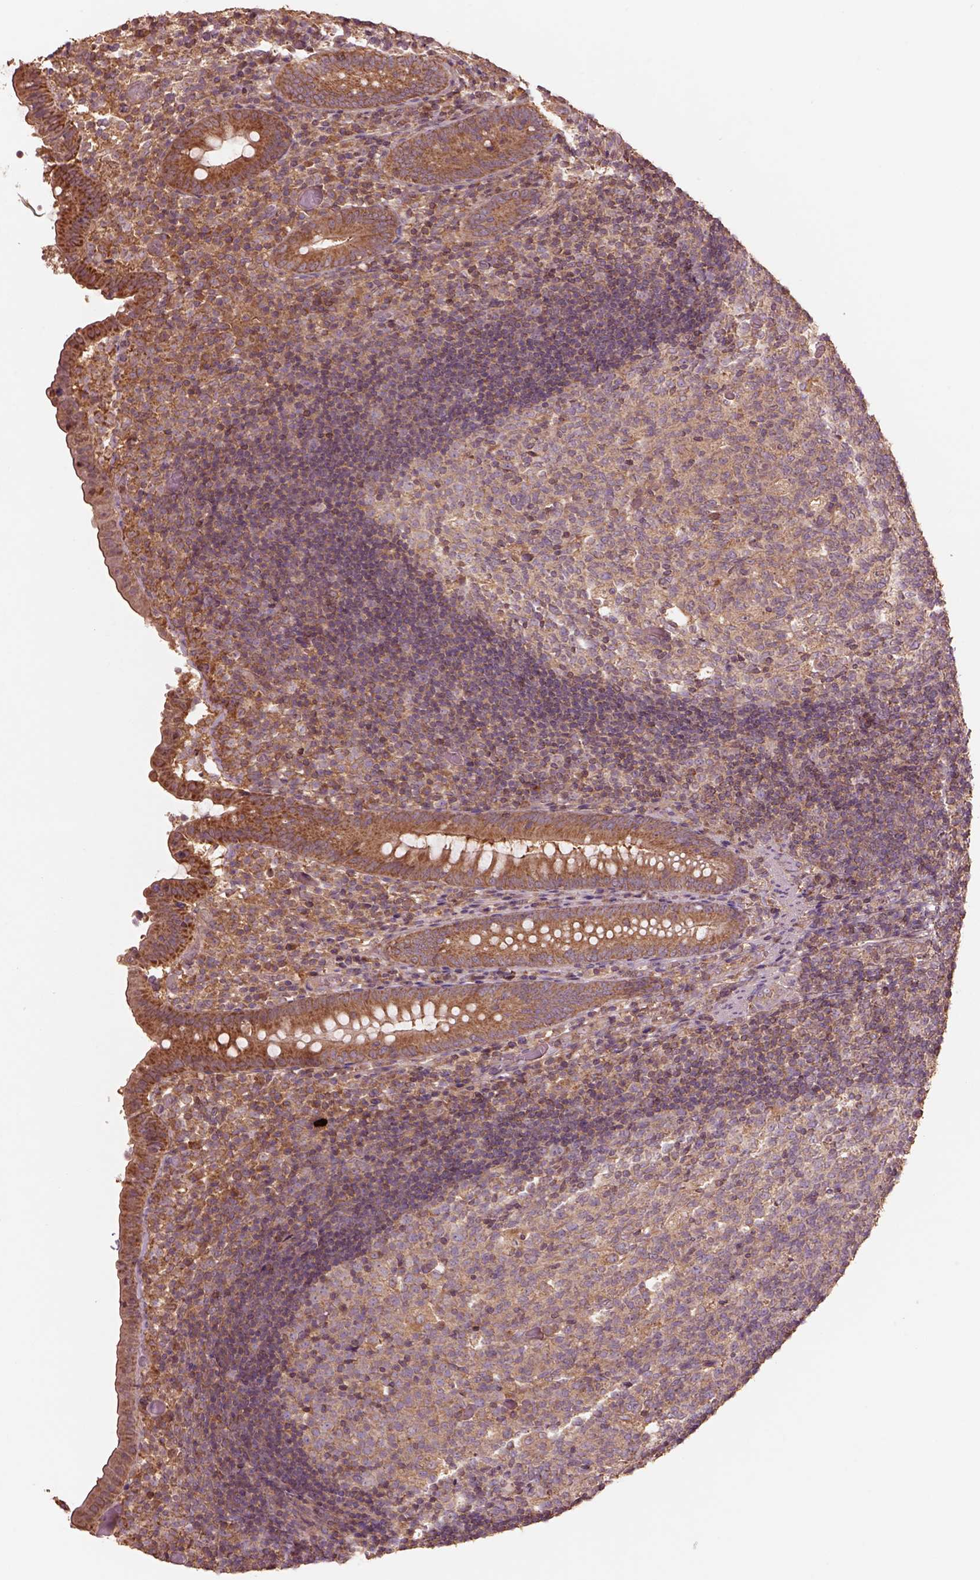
{"staining": {"intensity": "moderate", "quantity": ">75%", "location": "cytoplasmic/membranous"}, "tissue": "appendix", "cell_type": "Glandular cells", "image_type": "normal", "snomed": [{"axis": "morphology", "description": "Normal tissue, NOS"}, {"axis": "topography", "description": "Appendix"}], "caption": "Immunohistochemical staining of normal human appendix reveals >75% levels of moderate cytoplasmic/membranous protein positivity in about >75% of glandular cells. (Stains: DAB in brown, nuclei in blue, Microscopy: brightfield microscopy at high magnification).", "gene": "TRADD", "patient": {"sex": "female", "age": 32}}